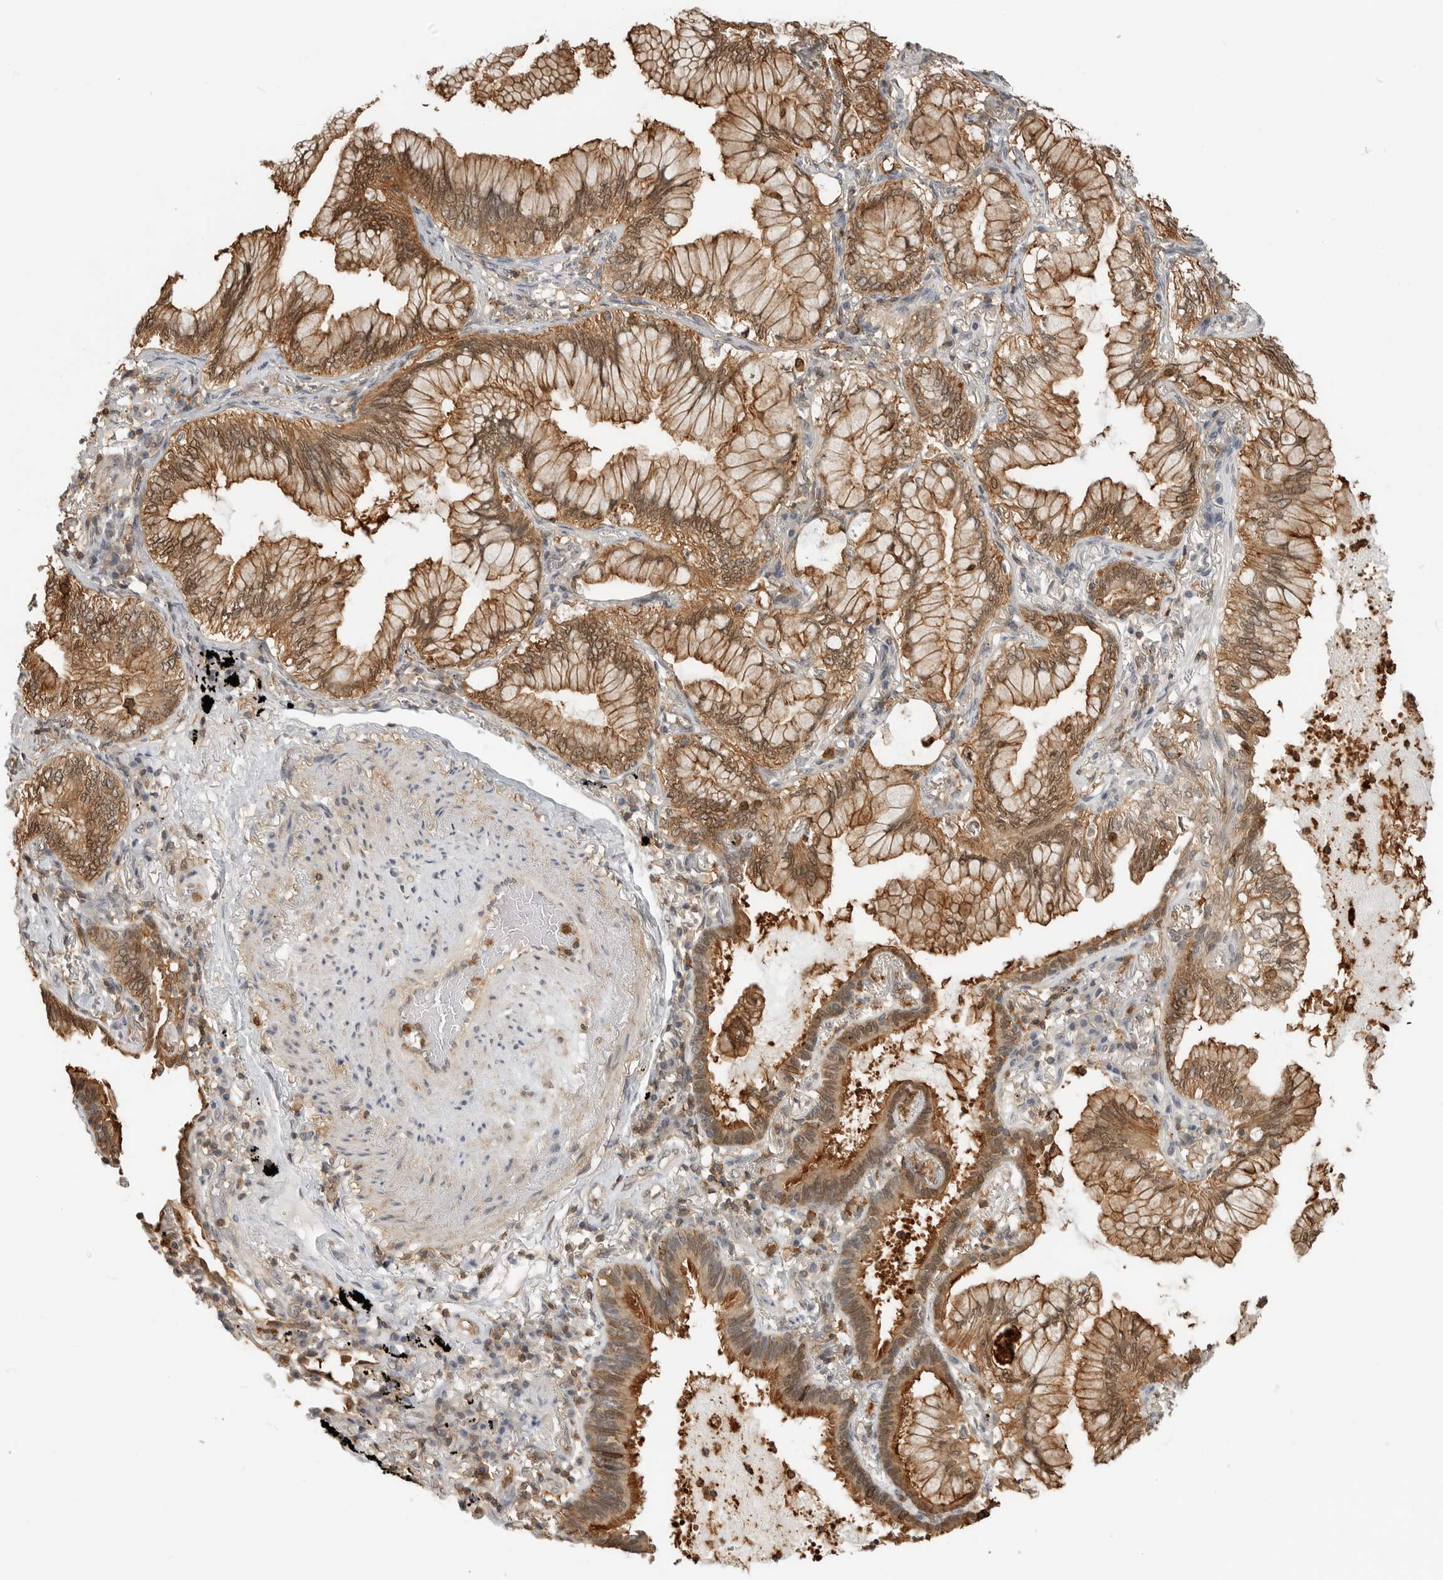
{"staining": {"intensity": "moderate", "quantity": ">75%", "location": "cytoplasmic/membranous,nuclear"}, "tissue": "lung cancer", "cell_type": "Tumor cells", "image_type": "cancer", "snomed": [{"axis": "morphology", "description": "Adenocarcinoma, NOS"}, {"axis": "topography", "description": "Lung"}], "caption": "Lung cancer (adenocarcinoma) stained for a protein (brown) exhibits moderate cytoplasmic/membranous and nuclear positive staining in approximately >75% of tumor cells.", "gene": "ANXA11", "patient": {"sex": "female", "age": 70}}